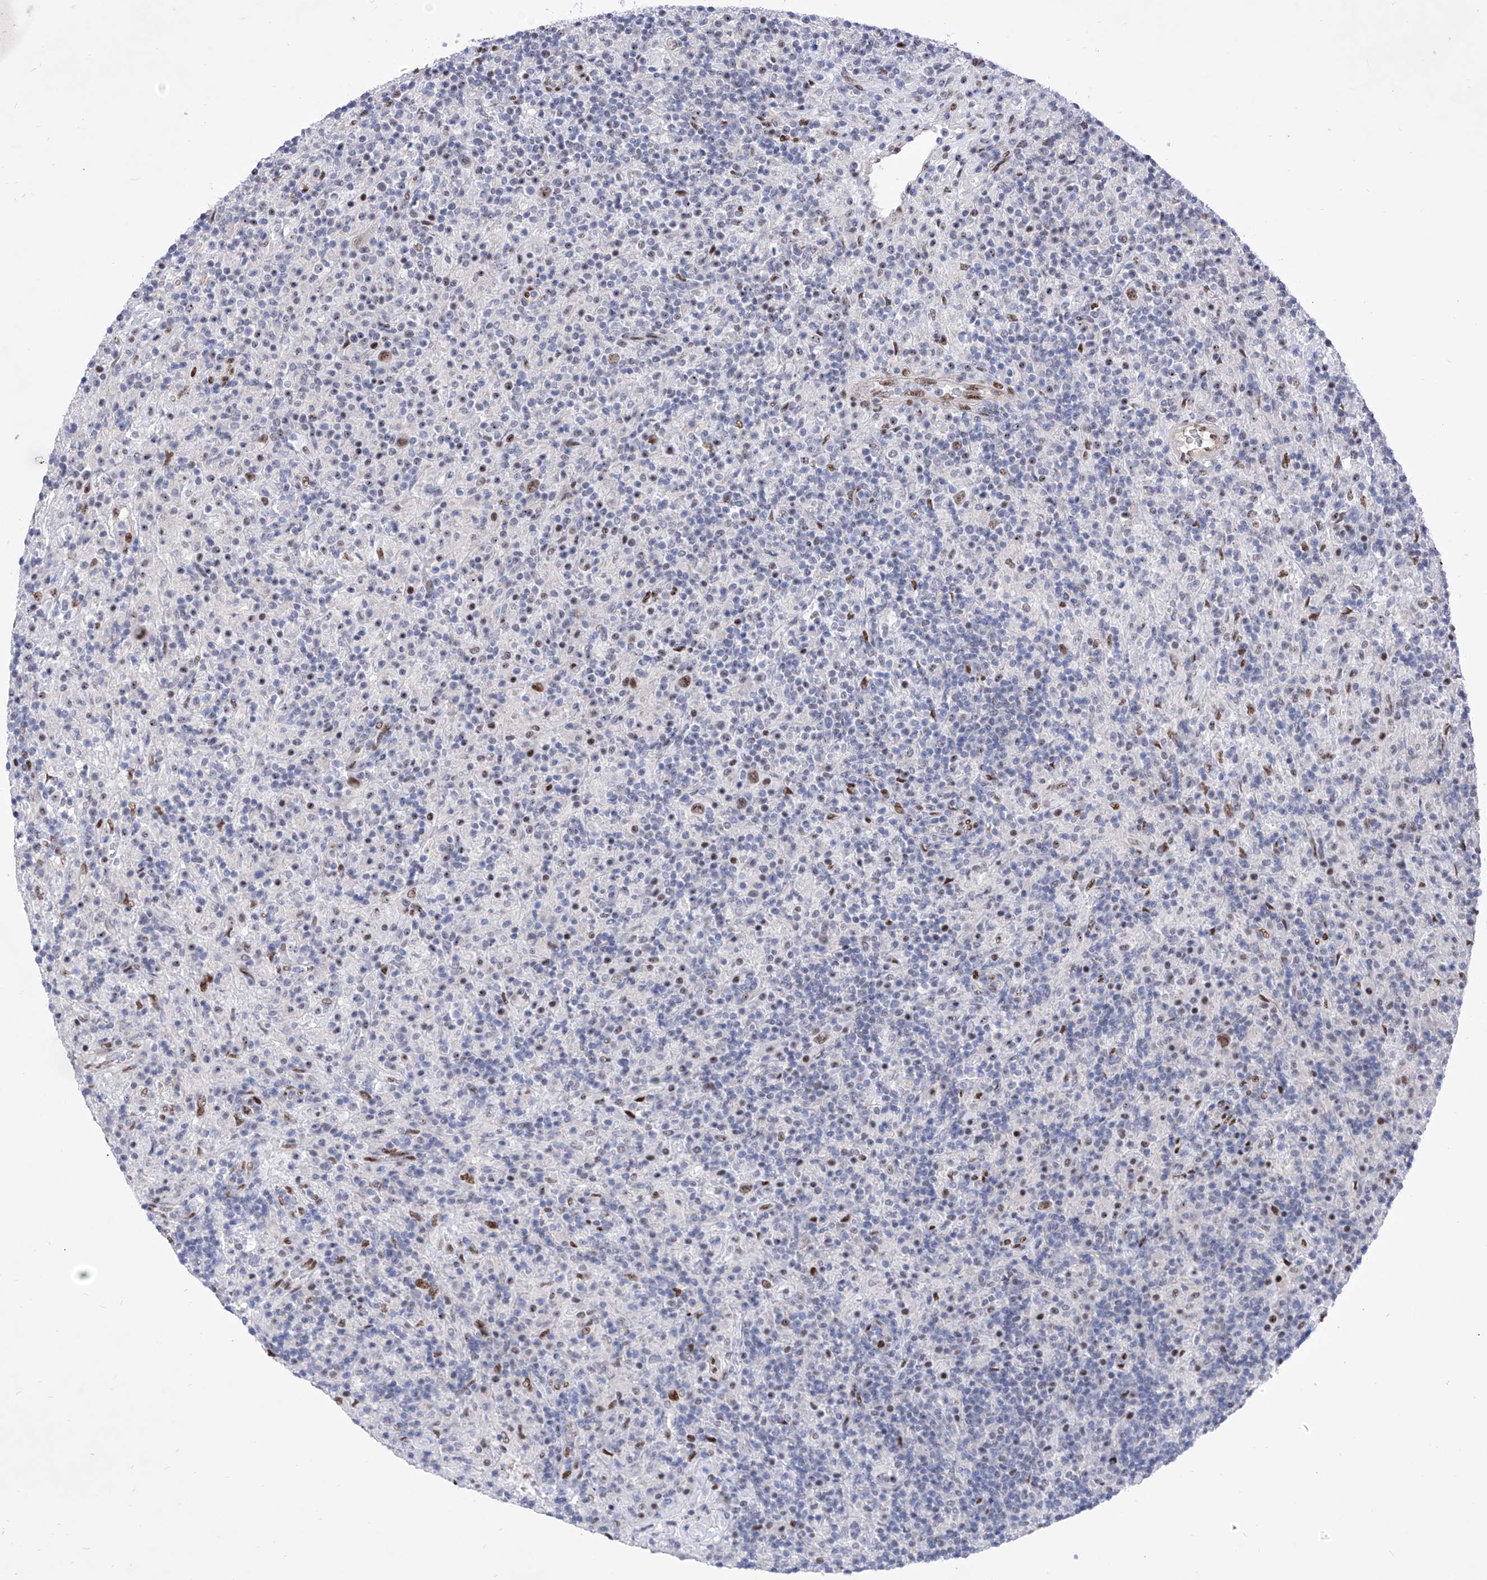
{"staining": {"intensity": "moderate", "quantity": ">75%", "location": "nuclear"}, "tissue": "lymphoma", "cell_type": "Tumor cells", "image_type": "cancer", "snomed": [{"axis": "morphology", "description": "Hodgkin's disease, NOS"}, {"axis": "topography", "description": "Lymph node"}], "caption": "Moderate nuclear staining is identified in about >75% of tumor cells in Hodgkin's disease. The staining was performed using DAB, with brown indicating positive protein expression. Nuclei are stained blue with hematoxylin.", "gene": "ATN1", "patient": {"sex": "male", "age": 70}}